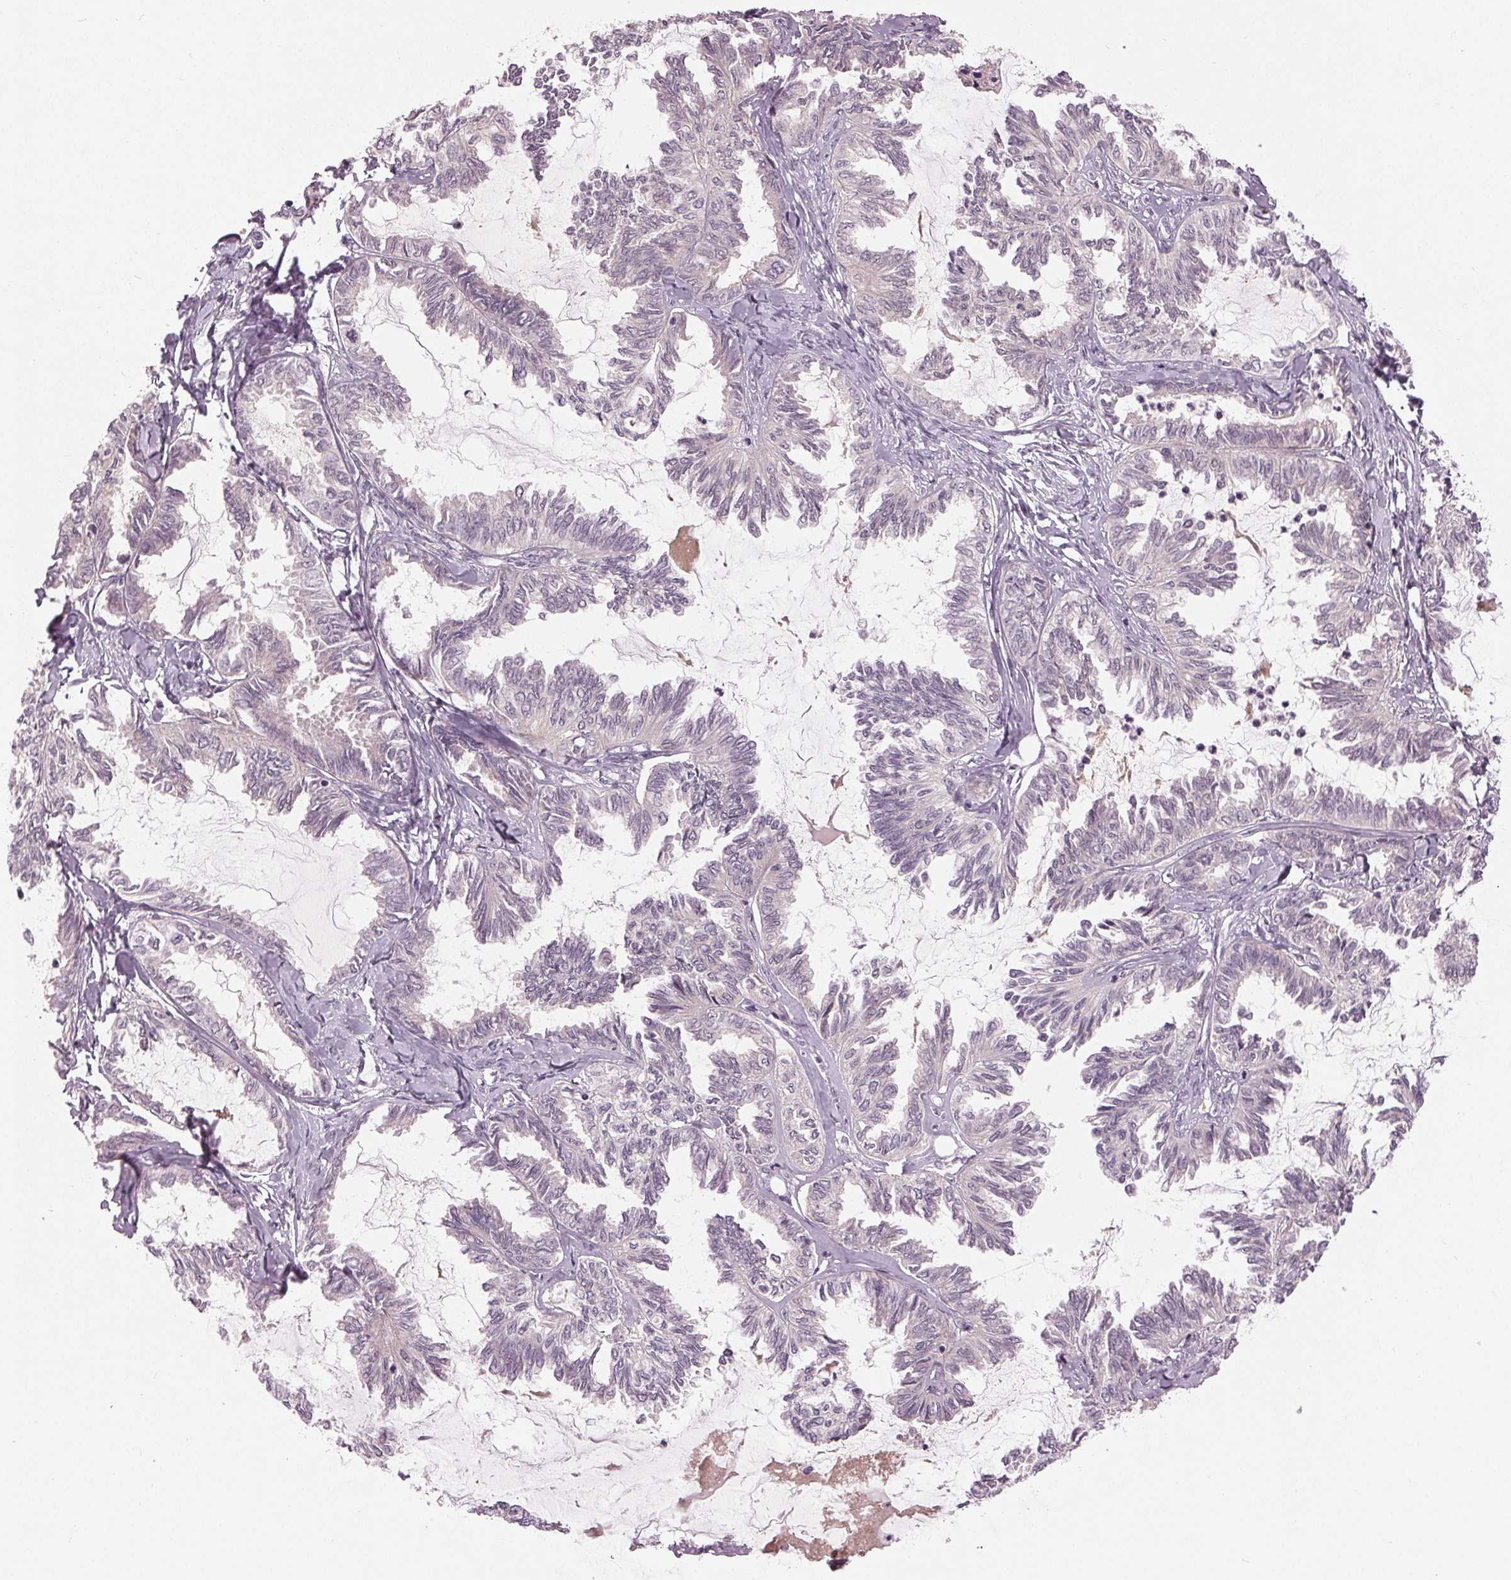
{"staining": {"intensity": "negative", "quantity": "none", "location": "none"}, "tissue": "ovarian cancer", "cell_type": "Tumor cells", "image_type": "cancer", "snomed": [{"axis": "morphology", "description": "Carcinoma, endometroid"}, {"axis": "topography", "description": "Ovary"}], "caption": "Immunohistochemistry (IHC) of human ovarian cancer (endometroid carcinoma) reveals no staining in tumor cells. Nuclei are stained in blue.", "gene": "ZNF605", "patient": {"sex": "female", "age": 70}}